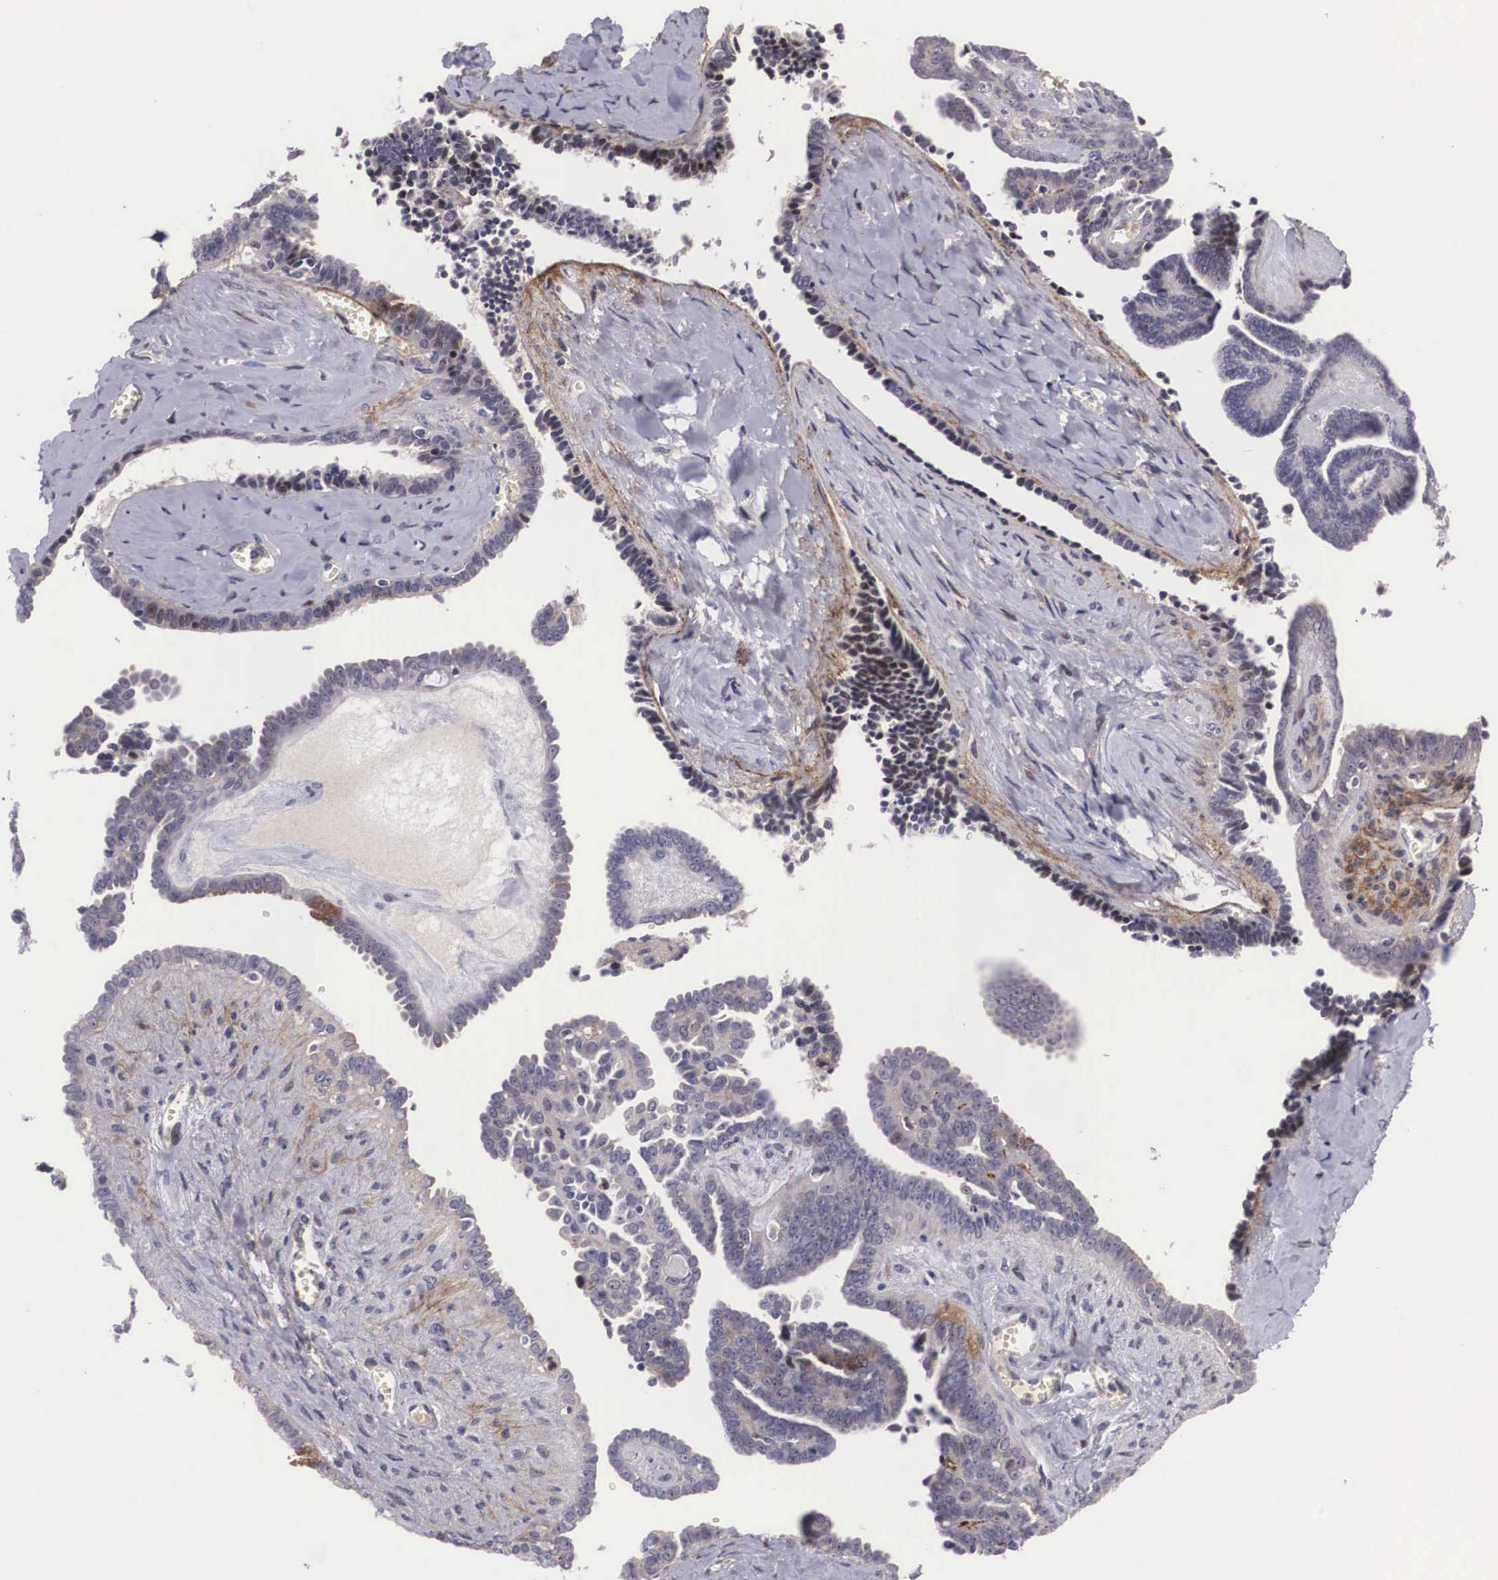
{"staining": {"intensity": "moderate", "quantity": ">75%", "location": "cytoplasmic/membranous,nuclear"}, "tissue": "ovarian cancer", "cell_type": "Tumor cells", "image_type": "cancer", "snomed": [{"axis": "morphology", "description": "Cystadenocarcinoma, serous, NOS"}, {"axis": "topography", "description": "Ovary"}], "caption": "Protein staining exhibits moderate cytoplasmic/membranous and nuclear expression in approximately >75% of tumor cells in serous cystadenocarcinoma (ovarian). Nuclei are stained in blue.", "gene": "EMID1", "patient": {"sex": "female", "age": 71}}